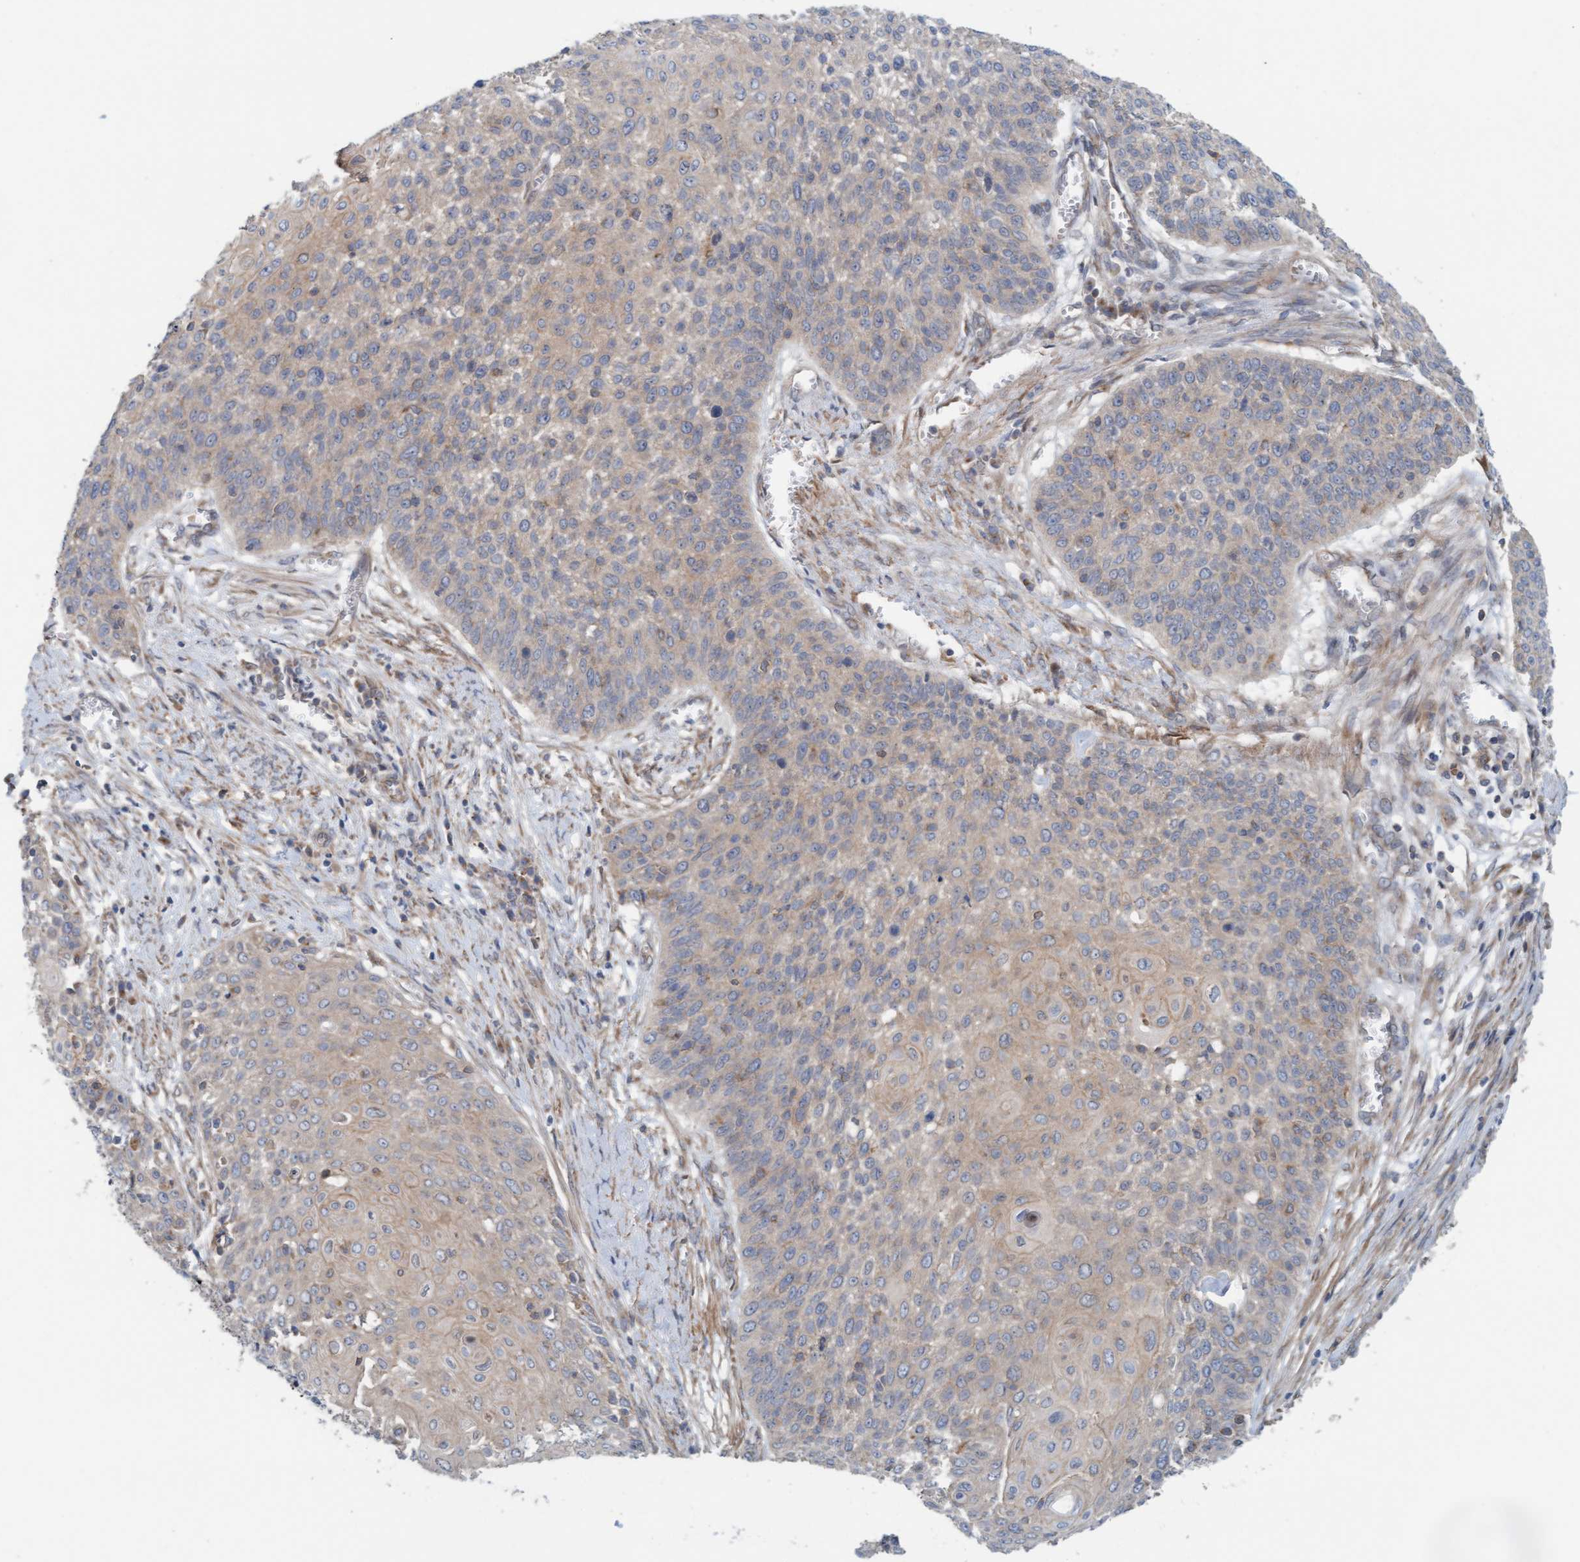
{"staining": {"intensity": "weak", "quantity": "25%-75%", "location": "cytoplasmic/membranous"}, "tissue": "cervical cancer", "cell_type": "Tumor cells", "image_type": "cancer", "snomed": [{"axis": "morphology", "description": "Squamous cell carcinoma, NOS"}, {"axis": "topography", "description": "Cervix"}], "caption": "The image exhibits a brown stain indicating the presence of a protein in the cytoplasmic/membranous of tumor cells in squamous cell carcinoma (cervical).", "gene": "UBAP1", "patient": {"sex": "female", "age": 39}}